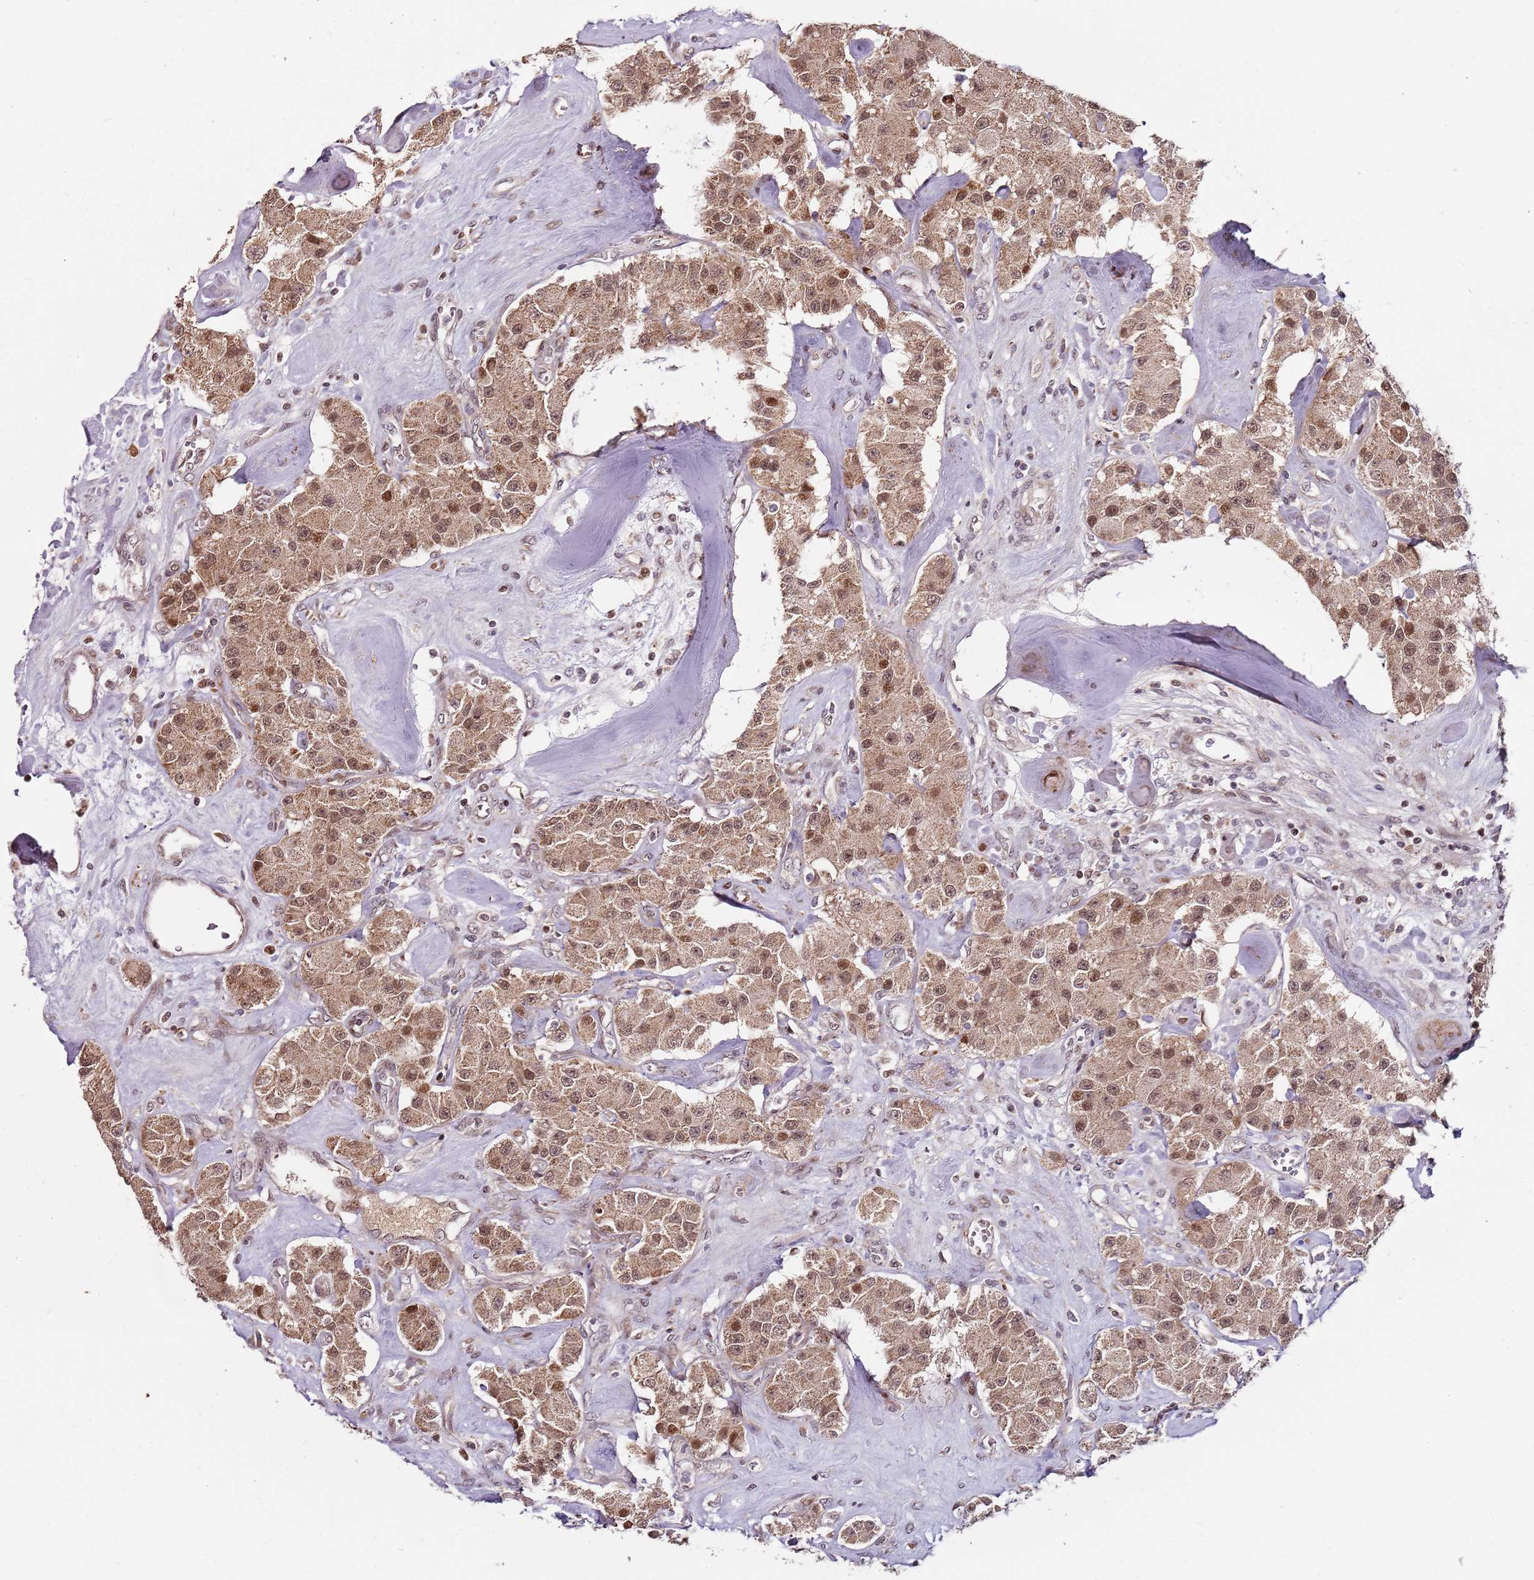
{"staining": {"intensity": "moderate", "quantity": ">75%", "location": "cytoplasmic/membranous,nuclear"}, "tissue": "carcinoid", "cell_type": "Tumor cells", "image_type": "cancer", "snomed": [{"axis": "morphology", "description": "Carcinoid, malignant, NOS"}, {"axis": "topography", "description": "Pancreas"}], "caption": "Immunohistochemistry (IHC) (DAB (3,3'-diaminobenzidine)) staining of human carcinoid demonstrates moderate cytoplasmic/membranous and nuclear protein expression in about >75% of tumor cells. The staining is performed using DAB brown chromogen to label protein expression. The nuclei are counter-stained blue using hematoxylin.", "gene": "EDC3", "patient": {"sex": "male", "age": 41}}